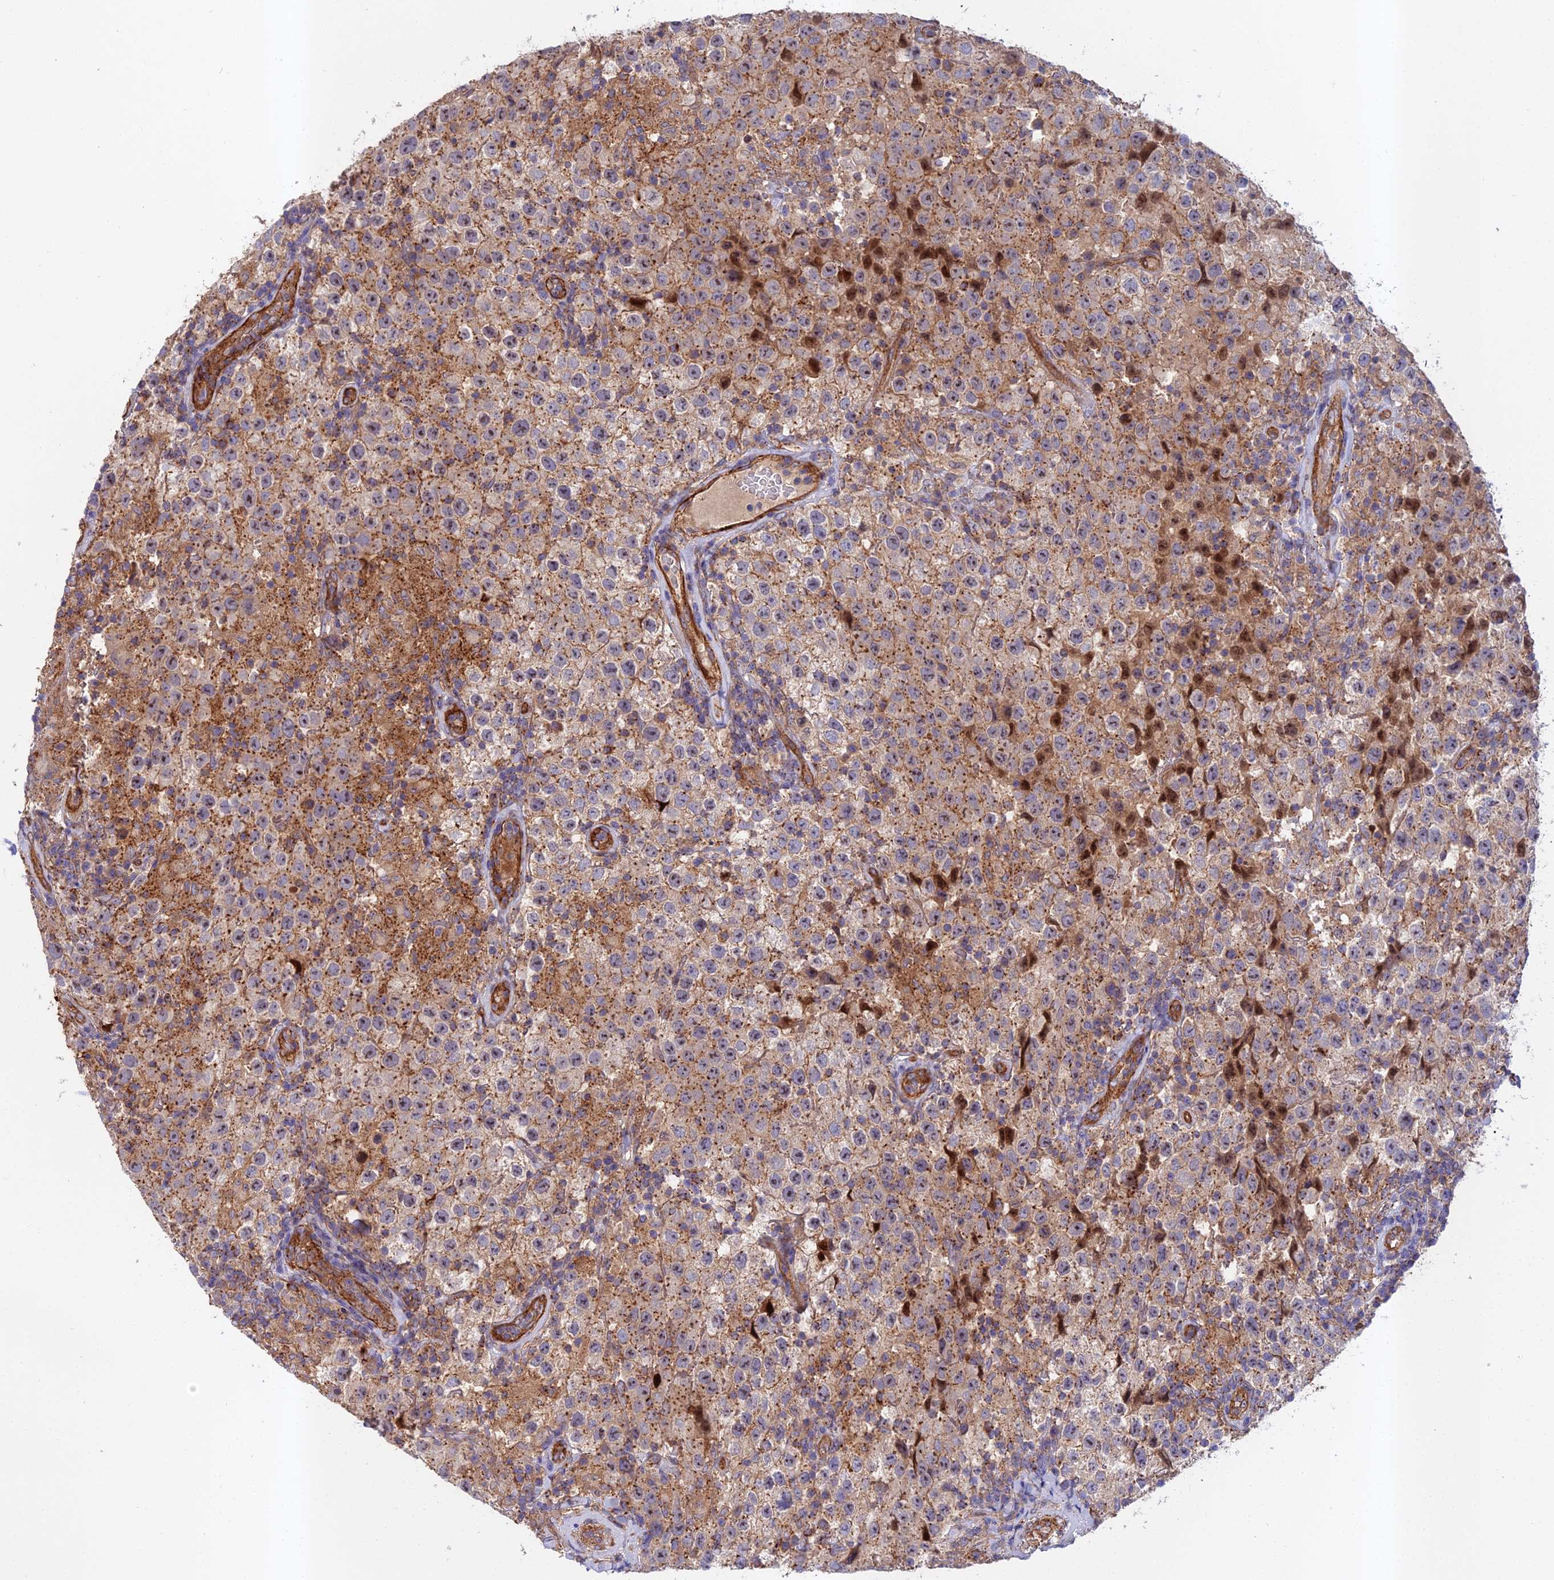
{"staining": {"intensity": "moderate", "quantity": ">75%", "location": "cytoplasmic/membranous"}, "tissue": "testis cancer", "cell_type": "Tumor cells", "image_type": "cancer", "snomed": [{"axis": "morphology", "description": "Seminoma, NOS"}, {"axis": "morphology", "description": "Carcinoma, Embryonal, NOS"}, {"axis": "topography", "description": "Testis"}], "caption": "Immunohistochemical staining of testis cancer (embryonal carcinoma) exhibits moderate cytoplasmic/membranous protein expression in about >75% of tumor cells.", "gene": "RALGAPA2", "patient": {"sex": "male", "age": 41}}